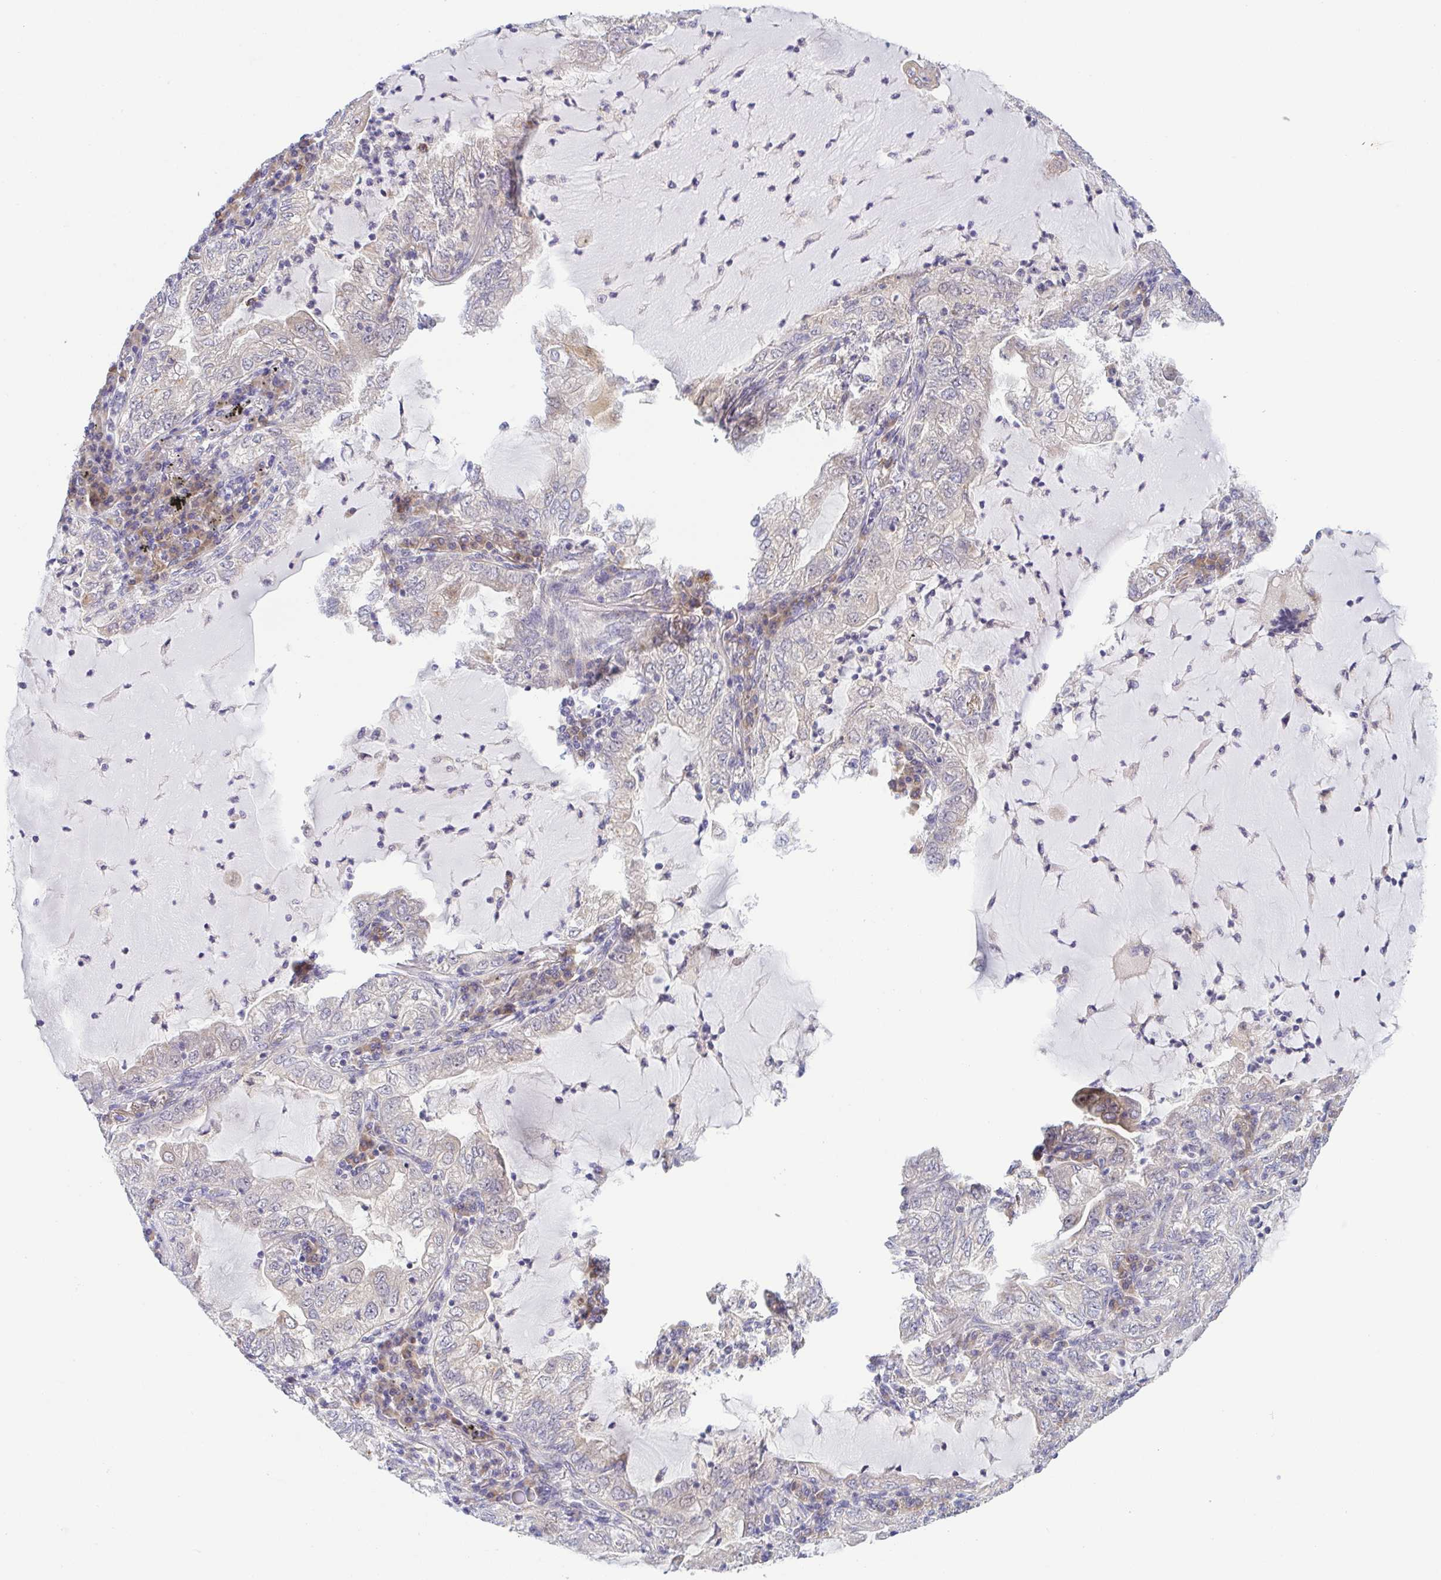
{"staining": {"intensity": "weak", "quantity": "25%-75%", "location": "cytoplasmic/membranous"}, "tissue": "lung cancer", "cell_type": "Tumor cells", "image_type": "cancer", "snomed": [{"axis": "morphology", "description": "Adenocarcinoma, NOS"}, {"axis": "topography", "description": "Lung"}], "caption": "Weak cytoplasmic/membranous positivity is seen in approximately 25%-75% of tumor cells in lung cancer (adenocarcinoma).", "gene": "BCL2L1", "patient": {"sex": "female", "age": 73}}